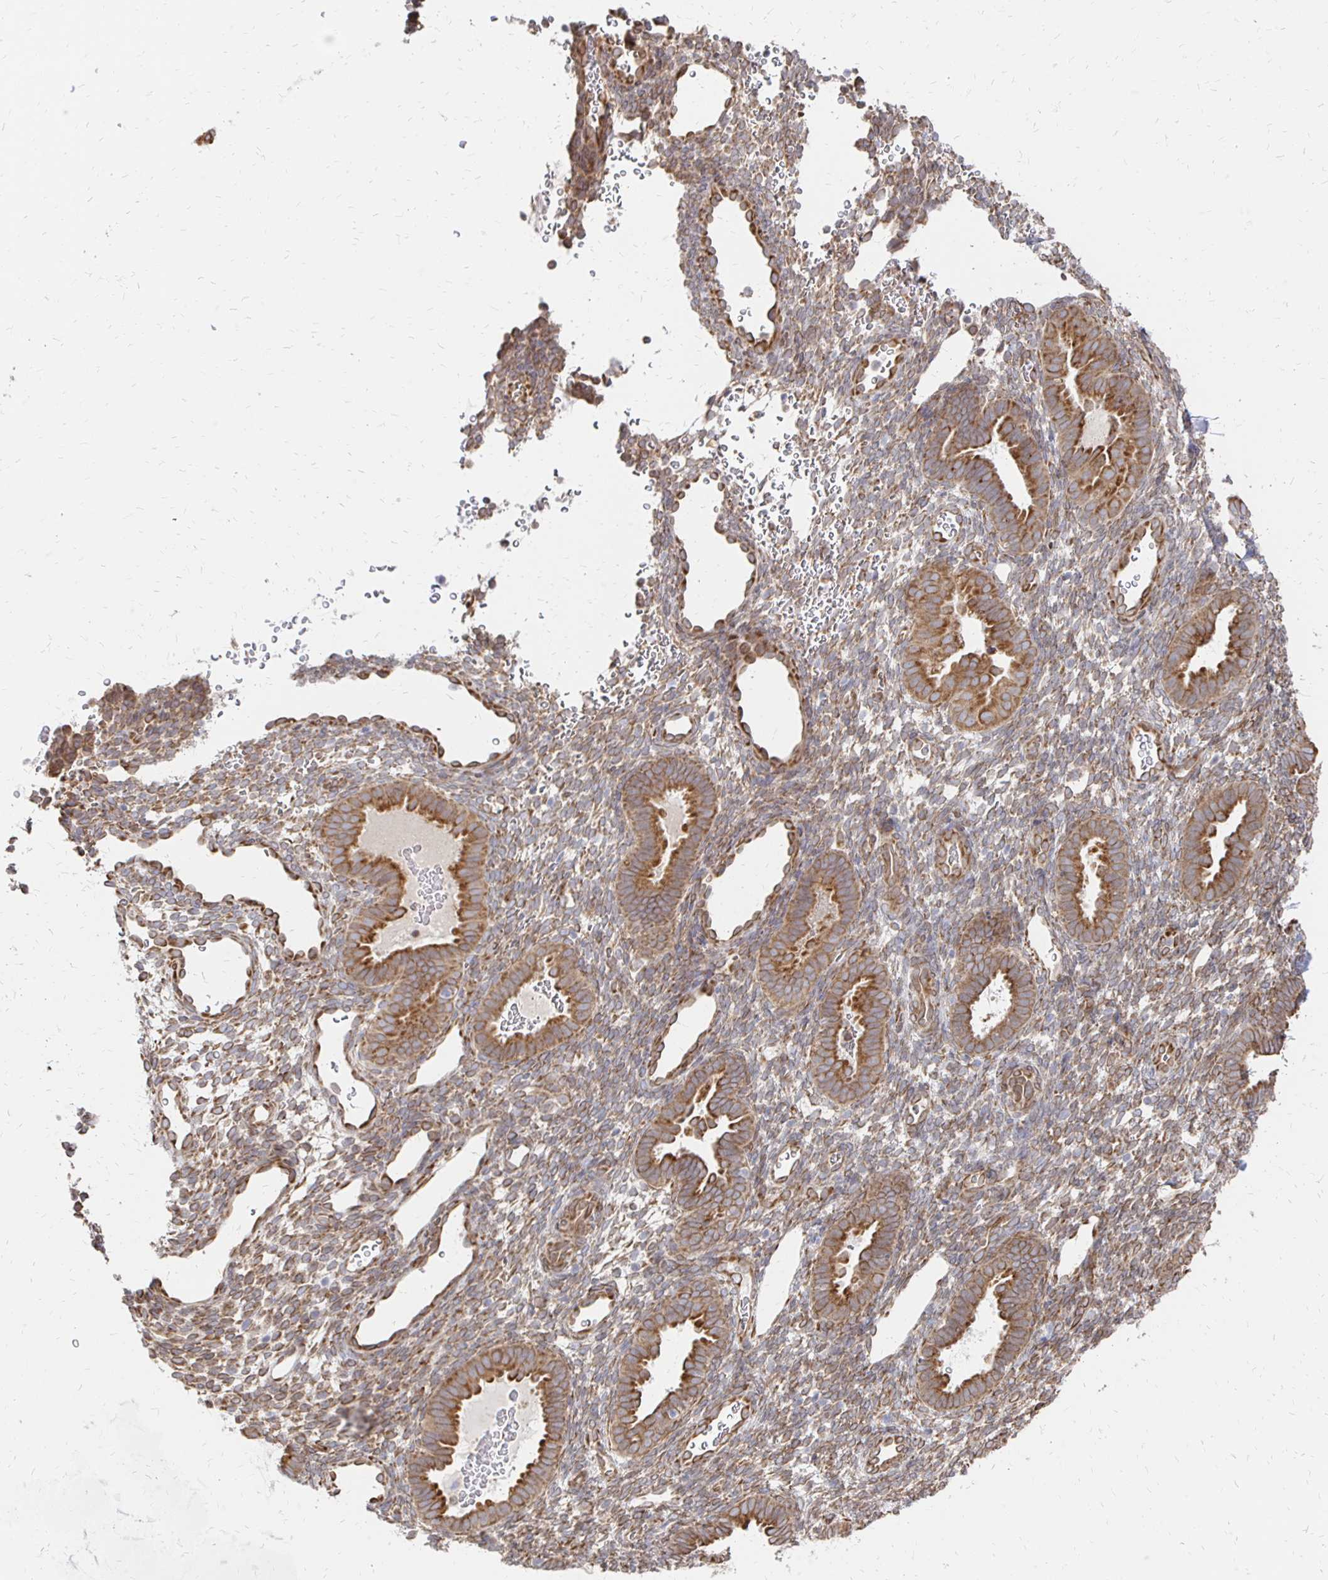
{"staining": {"intensity": "moderate", "quantity": "25%-75%", "location": "cytoplasmic/membranous,nuclear"}, "tissue": "endometrium", "cell_type": "Cells in endometrial stroma", "image_type": "normal", "snomed": [{"axis": "morphology", "description": "Normal tissue, NOS"}, {"axis": "topography", "description": "Endometrium"}], "caption": "A histopathology image showing moderate cytoplasmic/membranous,nuclear staining in approximately 25%-75% of cells in endometrial stroma in unremarkable endometrium, as visualized by brown immunohistochemical staining.", "gene": "PELI3", "patient": {"sex": "female", "age": 34}}